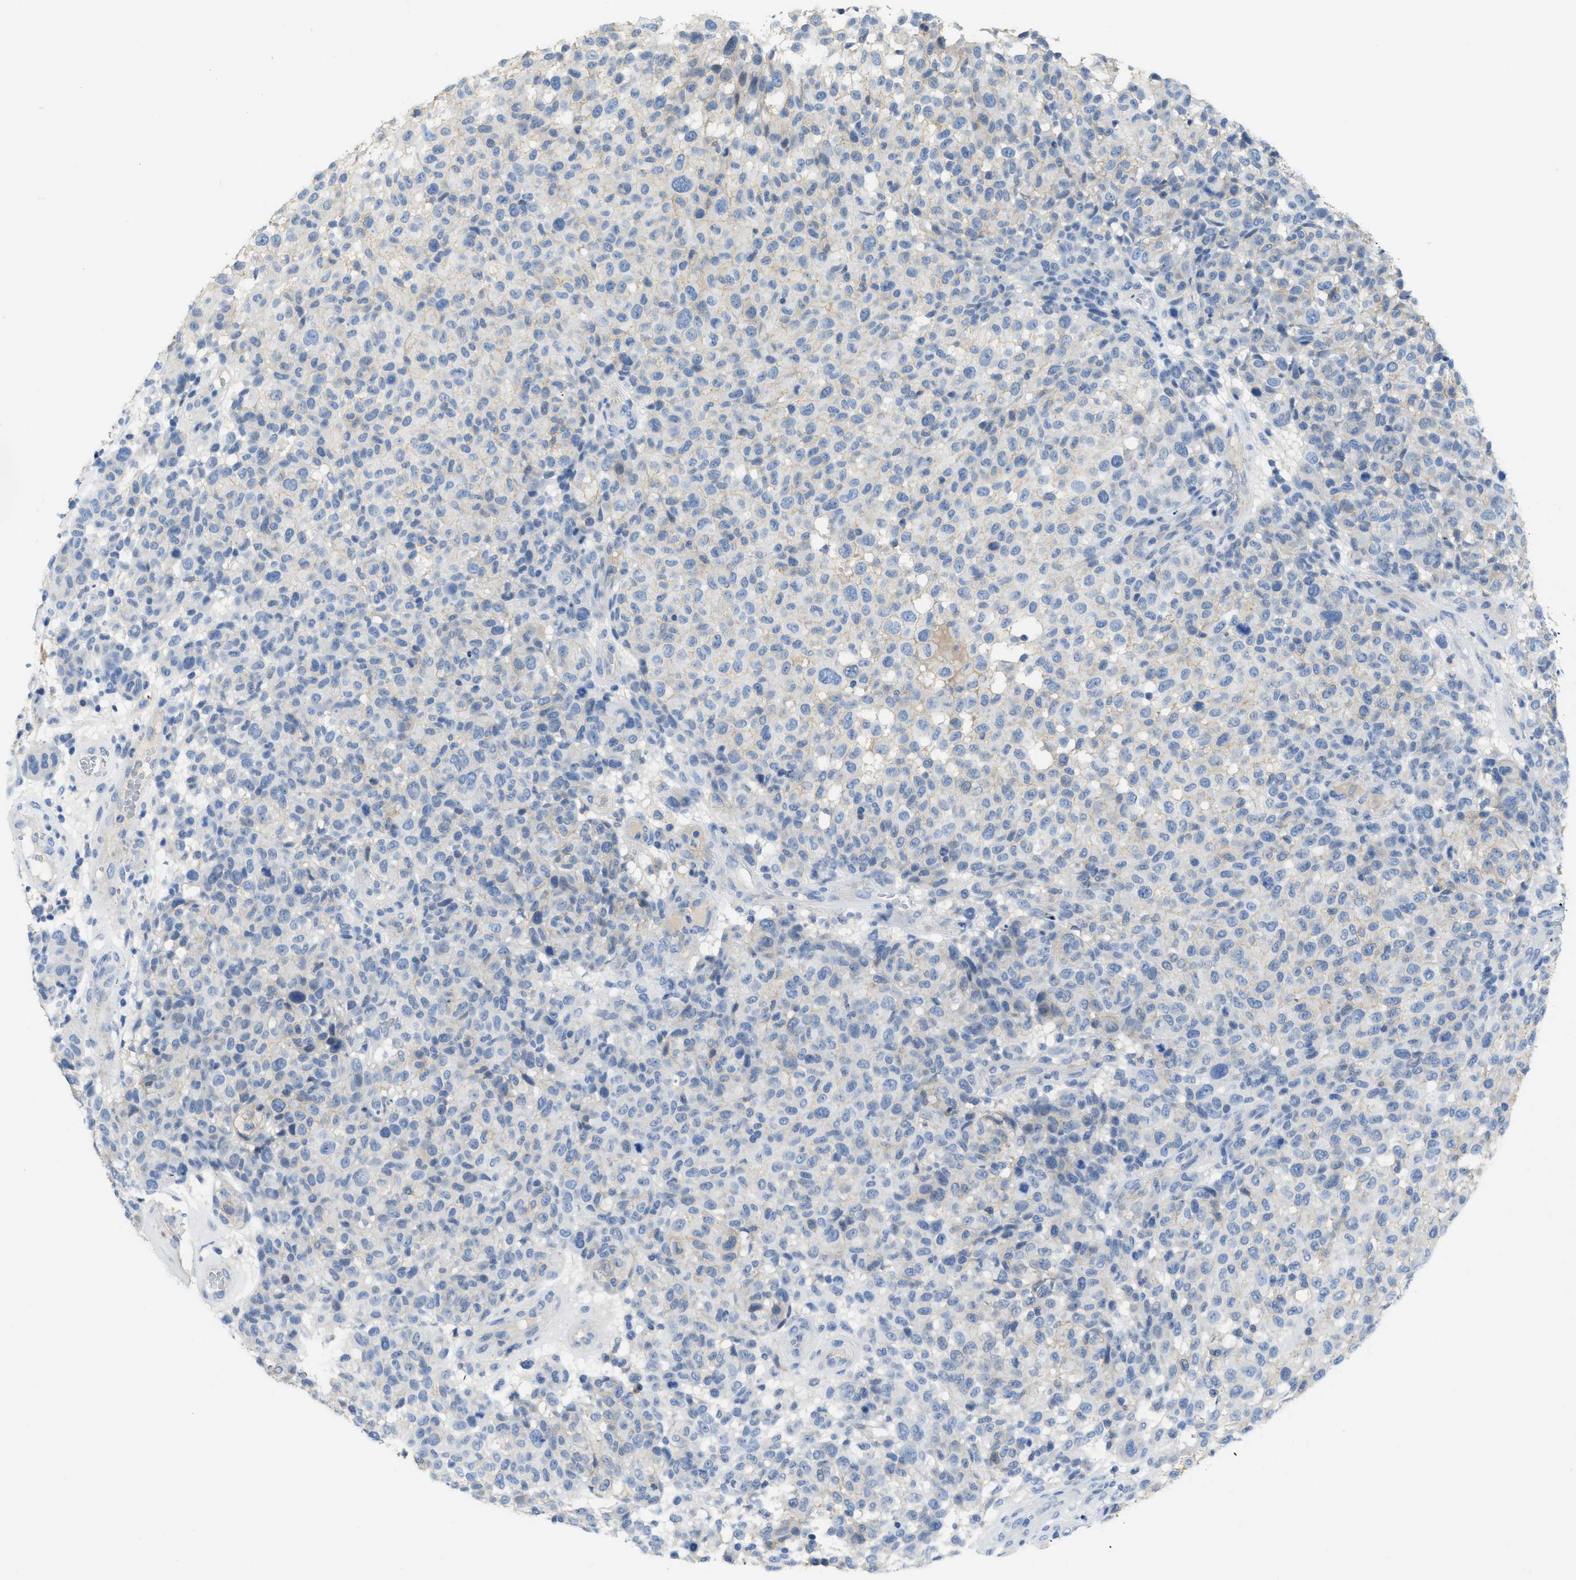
{"staining": {"intensity": "negative", "quantity": "none", "location": "none"}, "tissue": "melanoma", "cell_type": "Tumor cells", "image_type": "cancer", "snomed": [{"axis": "morphology", "description": "Malignant melanoma, NOS"}, {"axis": "topography", "description": "Skin"}], "caption": "Immunohistochemistry (IHC) of melanoma displays no staining in tumor cells.", "gene": "CNNM4", "patient": {"sex": "male", "age": 59}}